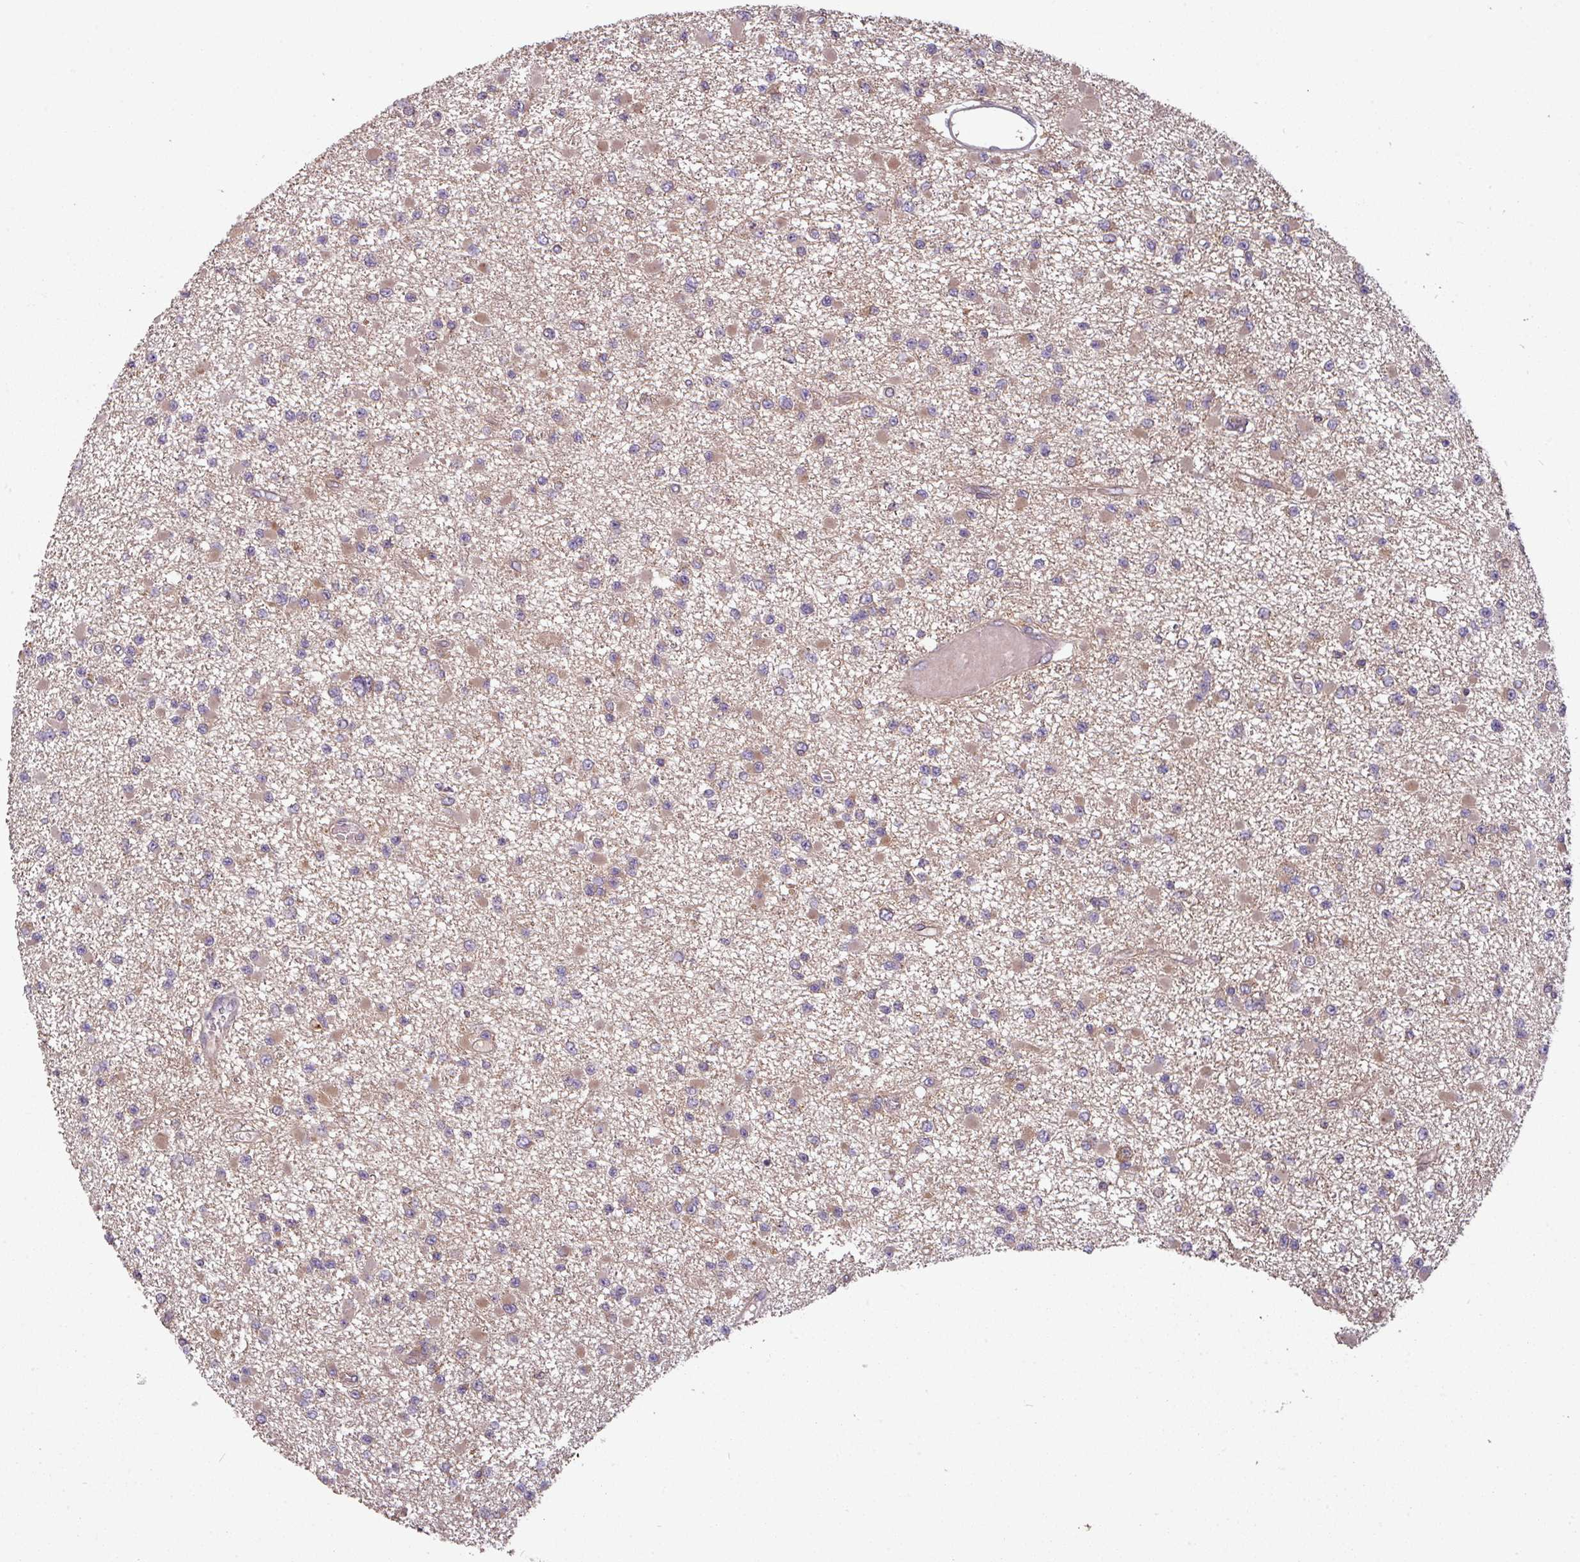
{"staining": {"intensity": "weak", "quantity": "<25%", "location": "cytoplasmic/membranous"}, "tissue": "glioma", "cell_type": "Tumor cells", "image_type": "cancer", "snomed": [{"axis": "morphology", "description": "Glioma, malignant, Low grade"}, {"axis": "topography", "description": "Brain"}], "caption": "Immunohistochemical staining of human glioma shows no significant positivity in tumor cells.", "gene": "GSKIP", "patient": {"sex": "female", "age": 22}}